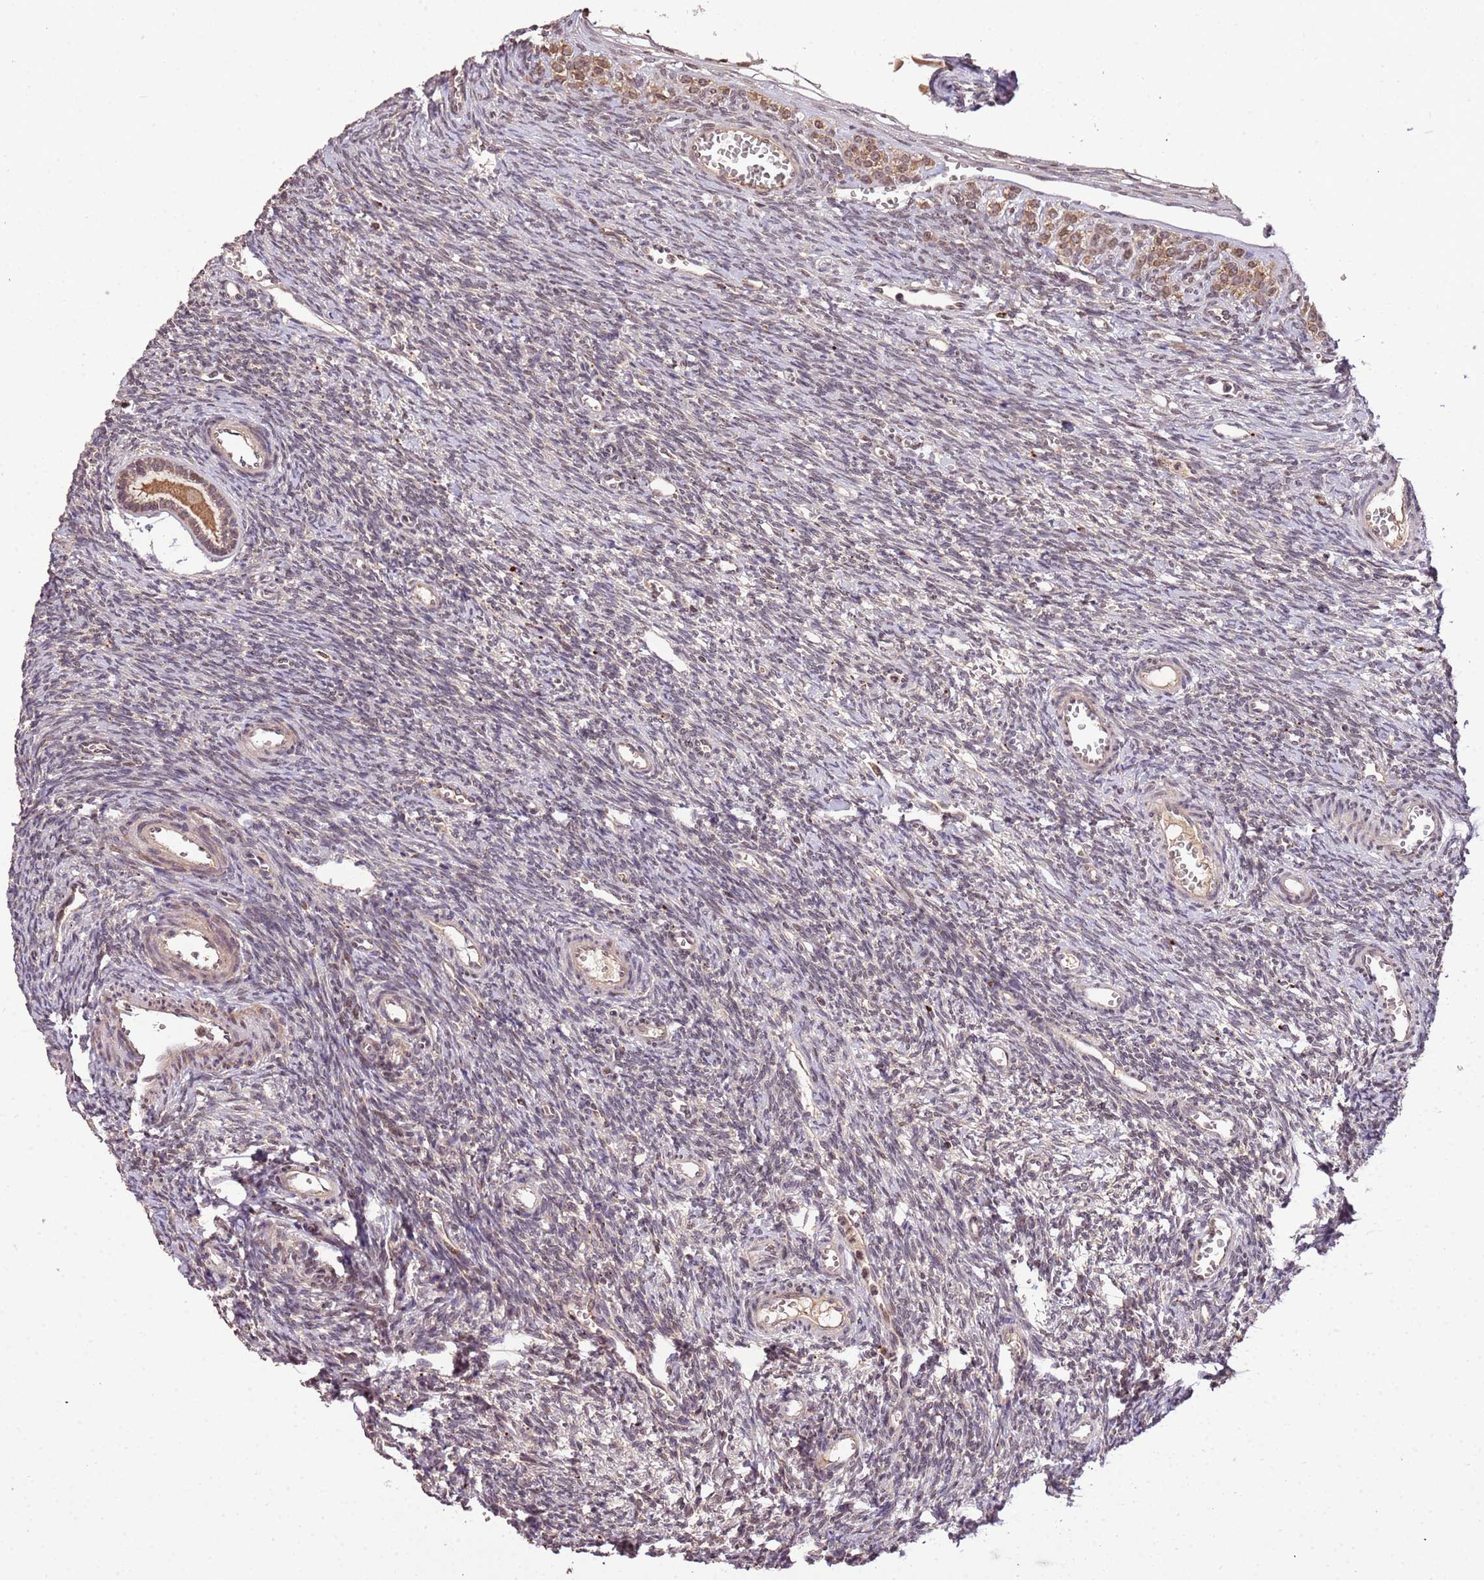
{"staining": {"intensity": "weak", "quantity": "<25%", "location": "cytoplasmic/membranous"}, "tissue": "ovary", "cell_type": "Ovarian stroma cells", "image_type": "normal", "snomed": [{"axis": "morphology", "description": "Normal tissue, NOS"}, {"axis": "topography", "description": "Ovary"}], "caption": "This photomicrograph is of benign ovary stained with immunohistochemistry (IHC) to label a protein in brown with the nuclei are counter-stained blue. There is no positivity in ovarian stroma cells. Brightfield microscopy of immunohistochemistry (IHC) stained with DAB (3,3'-diaminobenzidine) (brown) and hematoxylin (blue), captured at high magnification.", "gene": "SAMSN1", "patient": {"sex": "female", "age": 39}}